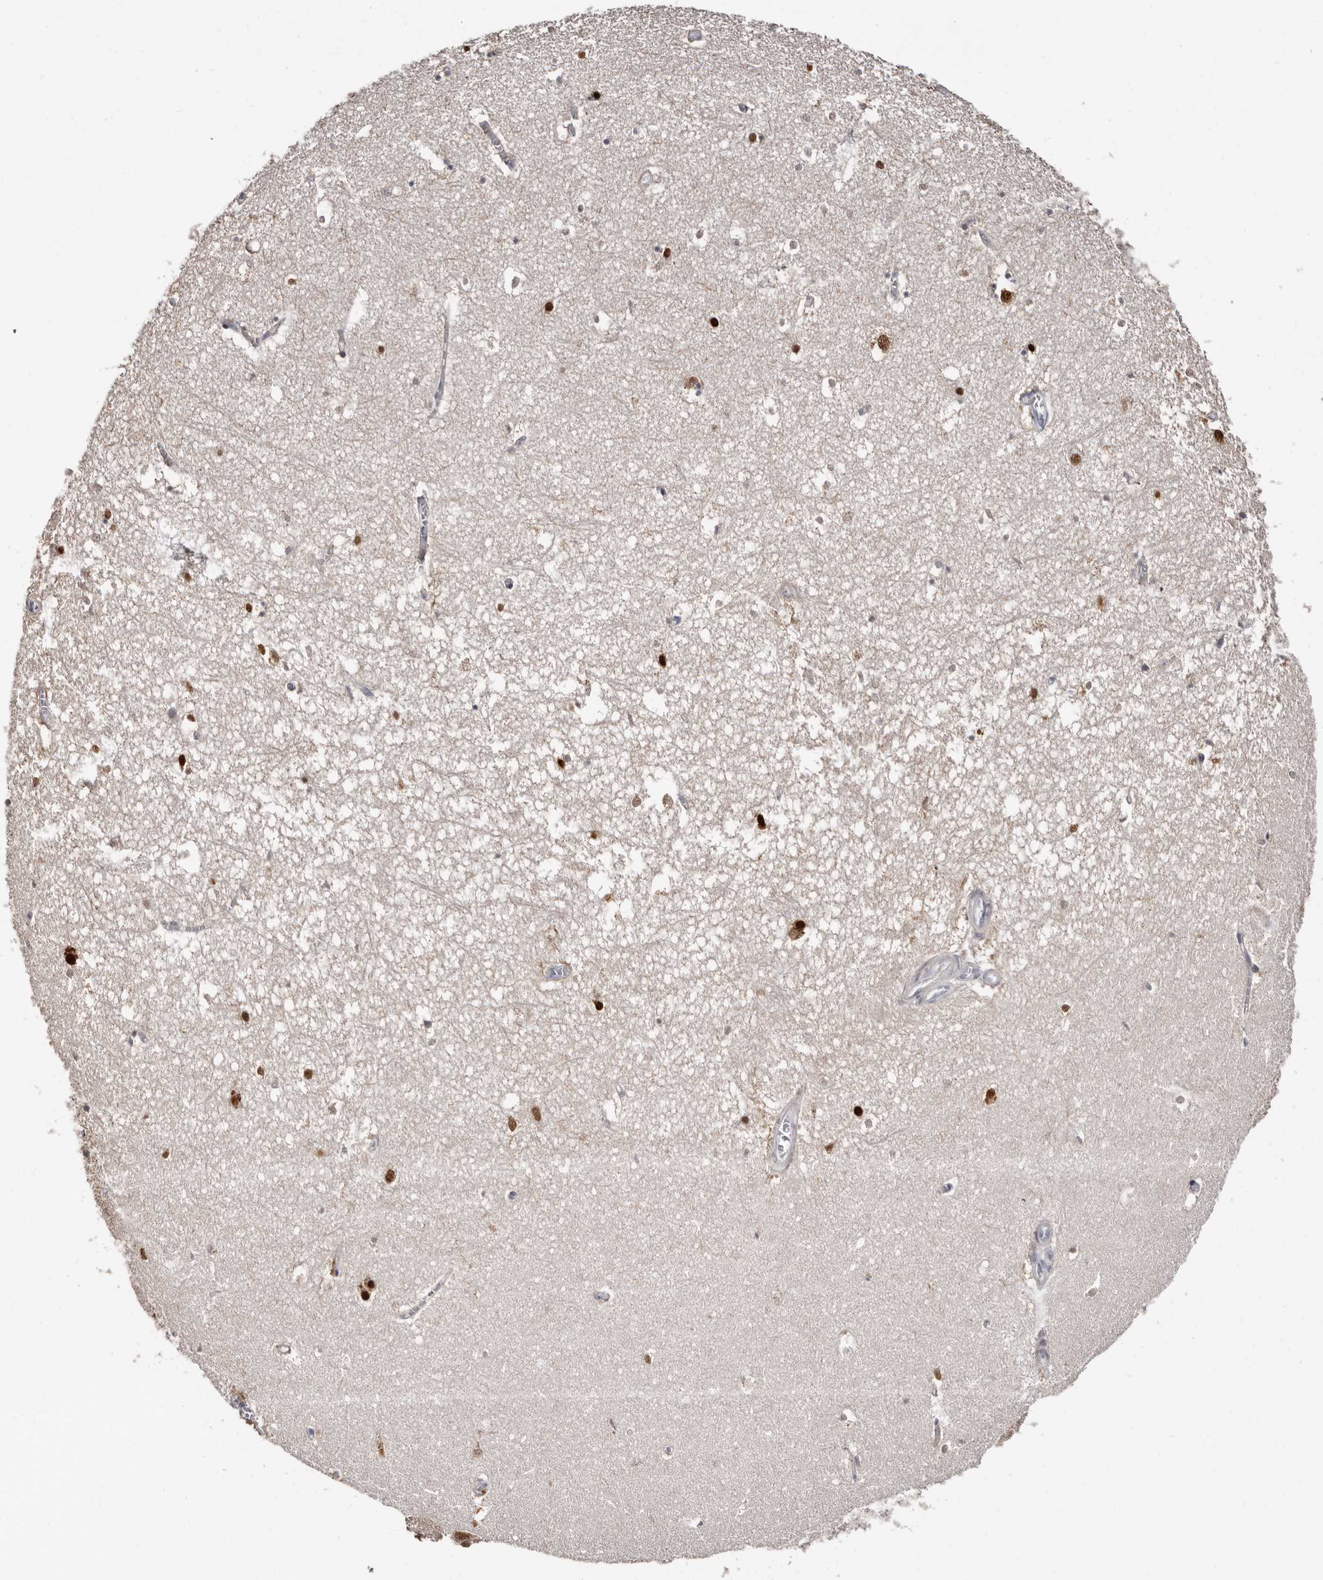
{"staining": {"intensity": "moderate", "quantity": "<25%", "location": "nuclear"}, "tissue": "hippocampus", "cell_type": "Glial cells", "image_type": "normal", "snomed": [{"axis": "morphology", "description": "Normal tissue, NOS"}, {"axis": "topography", "description": "Hippocampus"}], "caption": "Immunohistochemical staining of normal hippocampus reveals low levels of moderate nuclear positivity in about <25% of glial cells.", "gene": "KHDRBS2", "patient": {"sex": "female", "age": 64}}